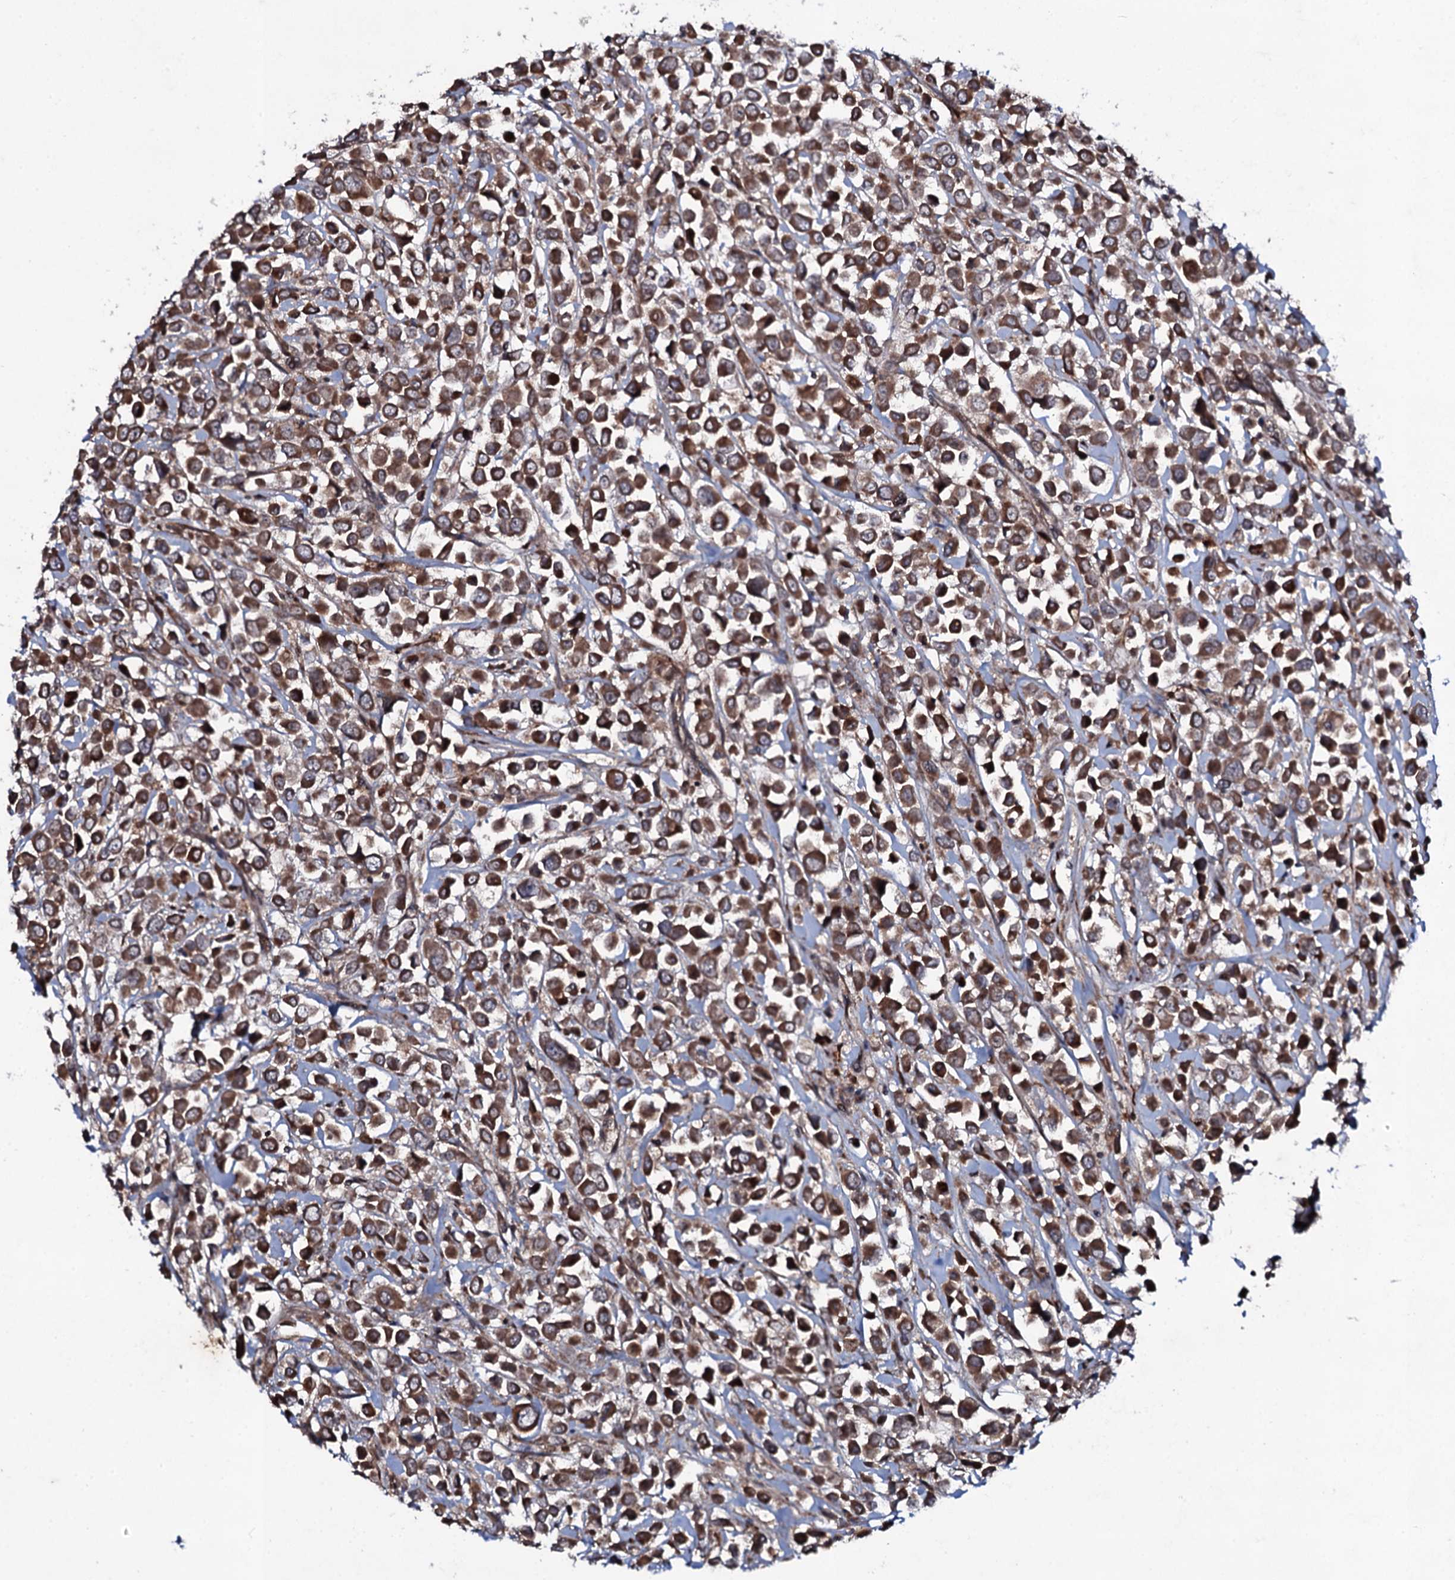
{"staining": {"intensity": "strong", "quantity": ">75%", "location": "cytoplasmic/membranous"}, "tissue": "breast cancer", "cell_type": "Tumor cells", "image_type": "cancer", "snomed": [{"axis": "morphology", "description": "Duct carcinoma"}, {"axis": "topography", "description": "Breast"}], "caption": "Protein positivity by immunohistochemistry (IHC) demonstrates strong cytoplasmic/membranous staining in about >75% of tumor cells in intraductal carcinoma (breast).", "gene": "SNAP23", "patient": {"sex": "female", "age": 61}}